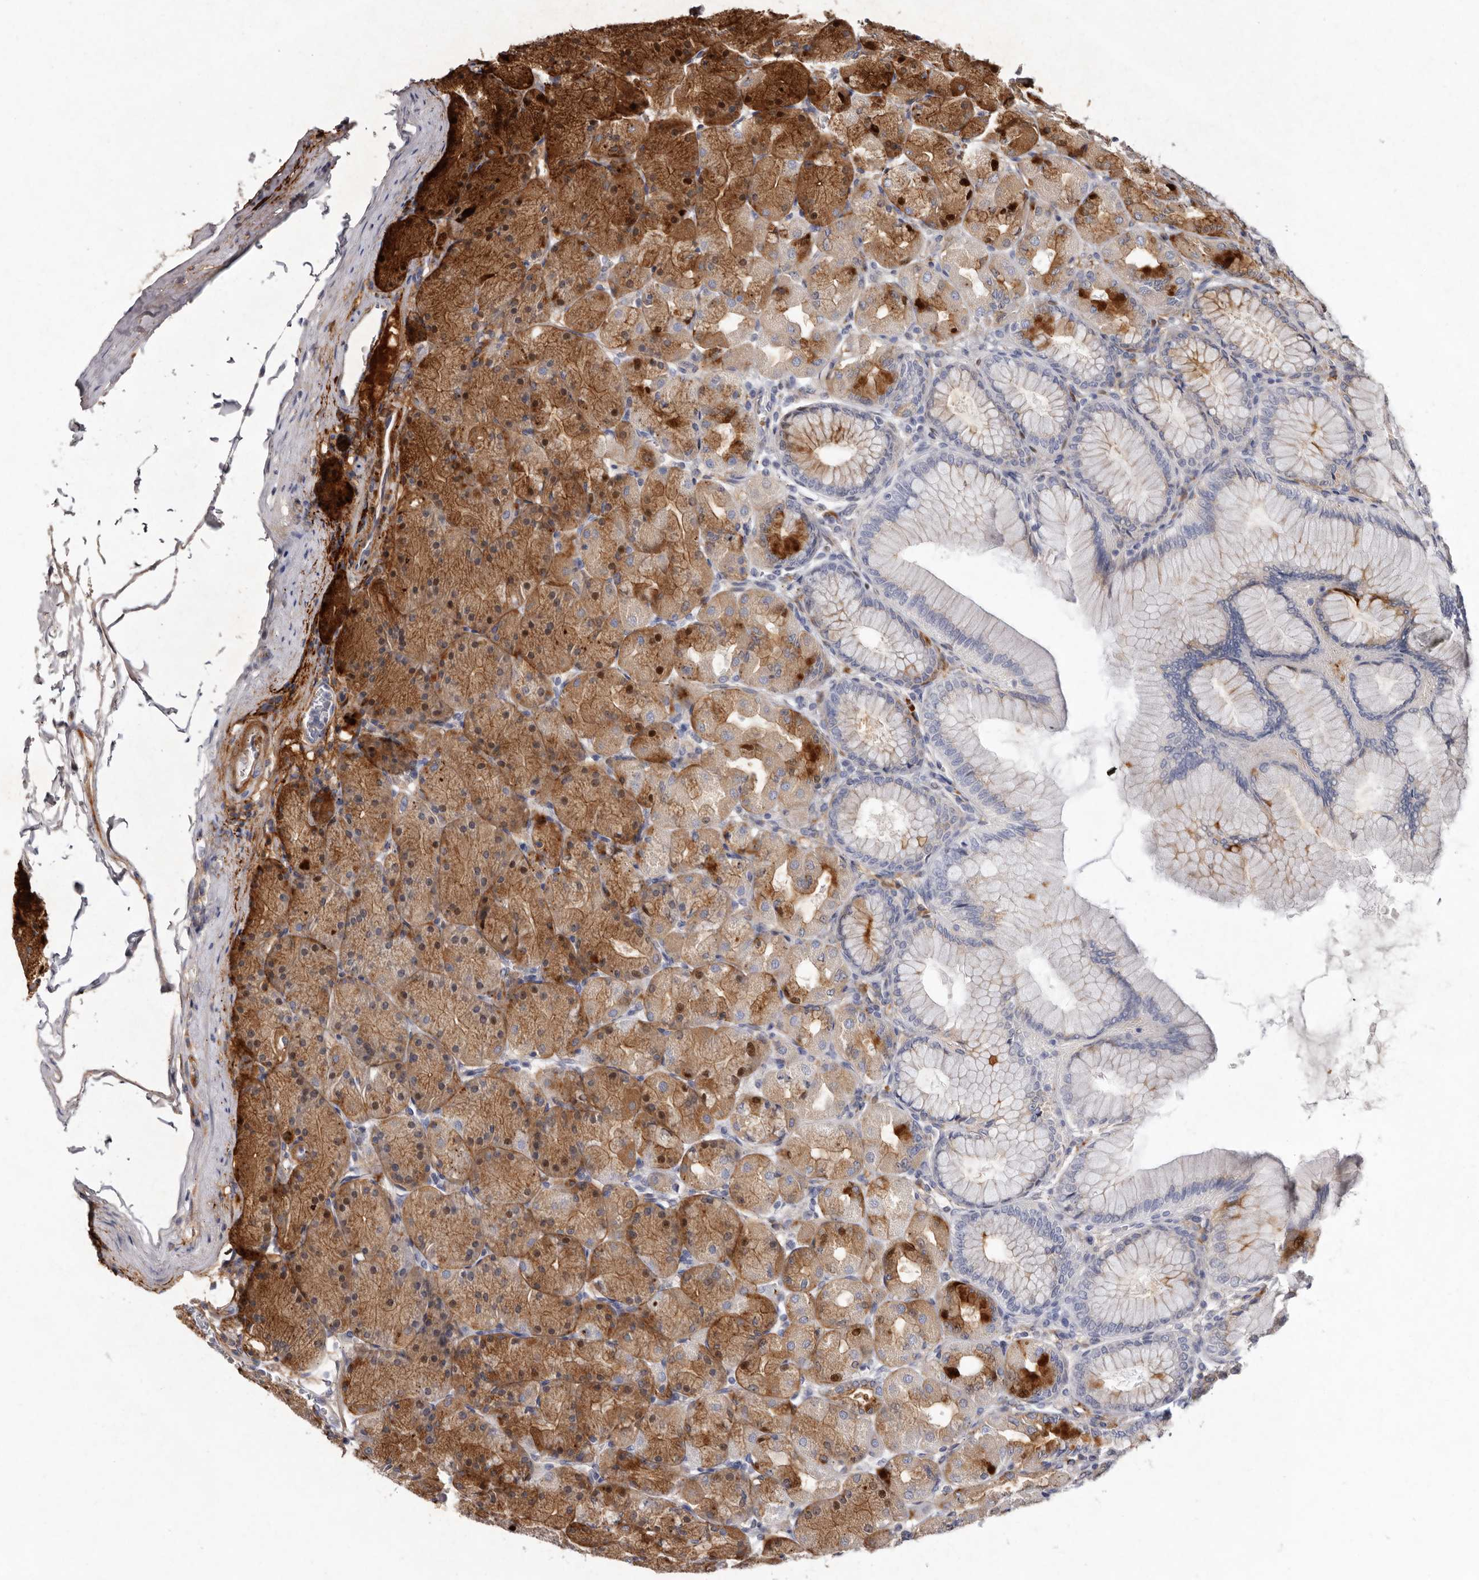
{"staining": {"intensity": "strong", "quantity": "25%-75%", "location": "cytoplasmic/membranous,nuclear"}, "tissue": "stomach", "cell_type": "Glandular cells", "image_type": "normal", "snomed": [{"axis": "morphology", "description": "Normal tissue, NOS"}, {"axis": "topography", "description": "Stomach, upper"}], "caption": "Strong cytoplasmic/membranous,nuclear positivity for a protein is appreciated in about 25%-75% of glandular cells of benign stomach using immunohistochemistry (IHC).", "gene": "ASIC5", "patient": {"sex": "female", "age": 56}}